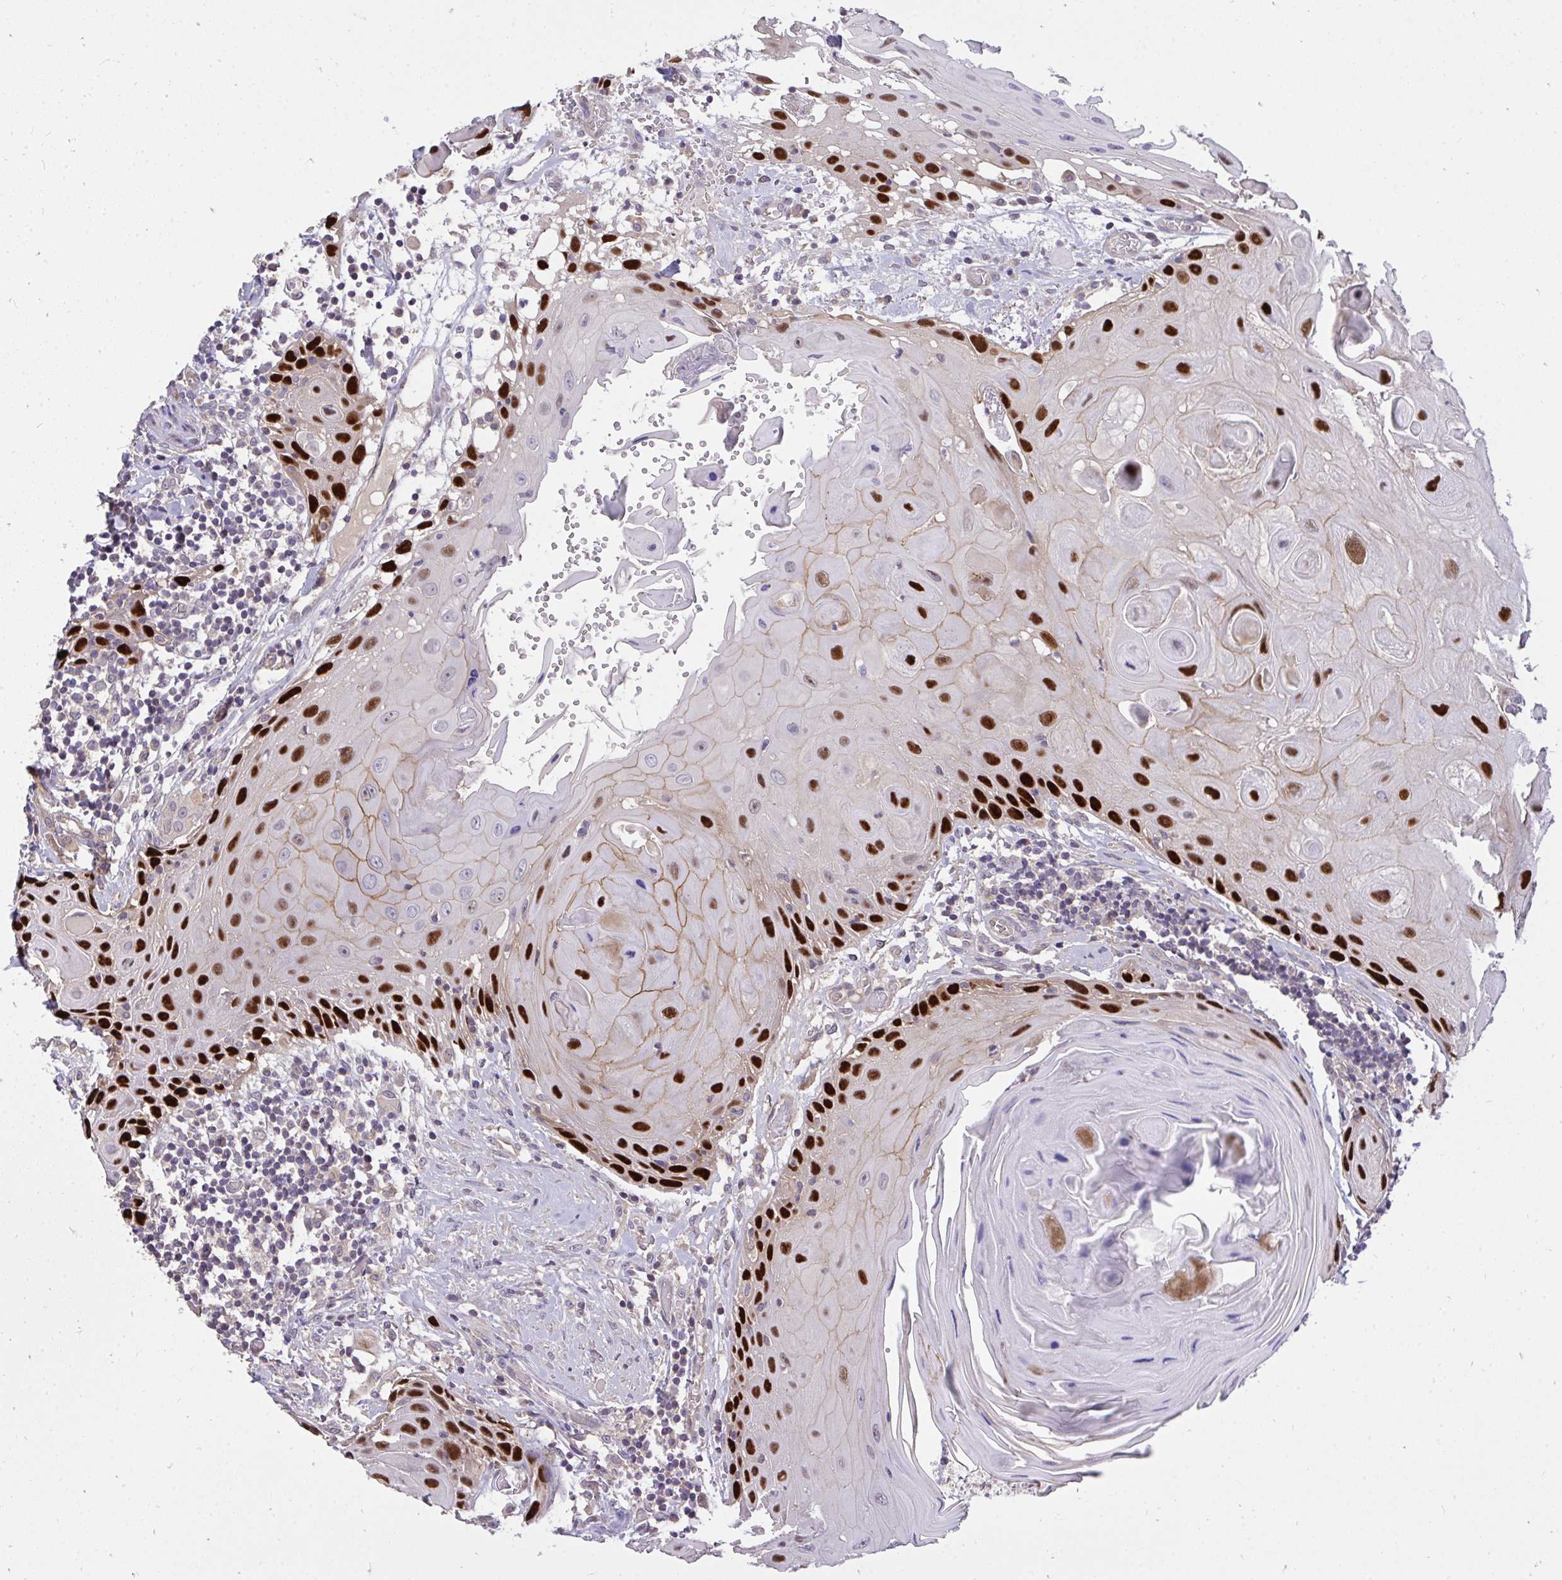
{"staining": {"intensity": "strong", "quantity": ">75%", "location": "cytoplasmic/membranous,nuclear"}, "tissue": "head and neck cancer", "cell_type": "Tumor cells", "image_type": "cancer", "snomed": [{"axis": "morphology", "description": "Squamous cell carcinoma, NOS"}, {"axis": "topography", "description": "Oral tissue"}, {"axis": "topography", "description": "Head-Neck"}], "caption": "Immunohistochemical staining of human squamous cell carcinoma (head and neck) shows high levels of strong cytoplasmic/membranous and nuclear protein positivity in about >75% of tumor cells. Immunohistochemistry (ihc) stains the protein of interest in brown and the nuclei are stained blue.", "gene": "C19orf54", "patient": {"sex": "male", "age": 49}}